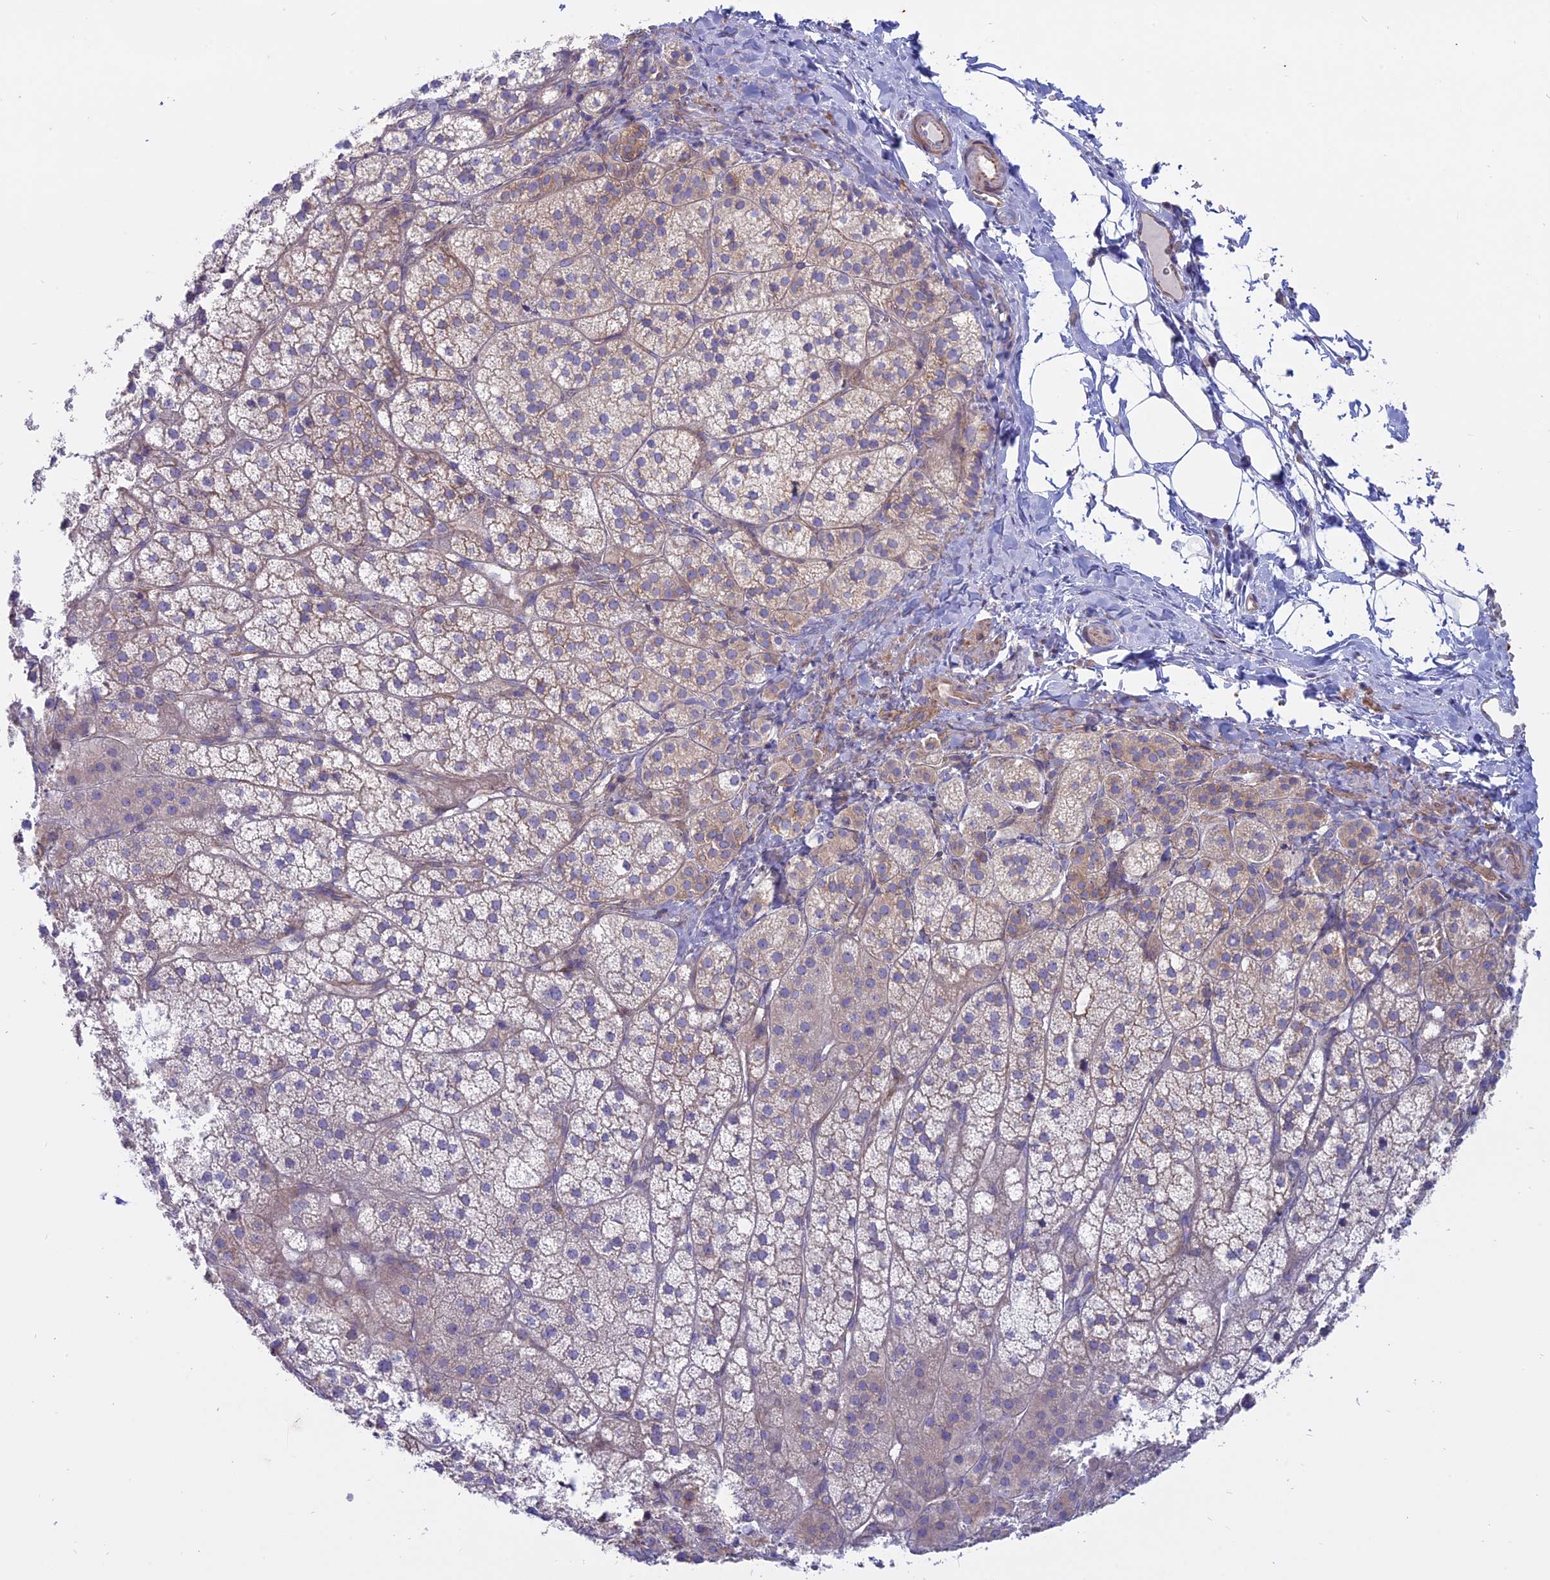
{"staining": {"intensity": "weak", "quantity": "<25%", "location": "cytoplasmic/membranous"}, "tissue": "adrenal gland", "cell_type": "Glandular cells", "image_type": "normal", "snomed": [{"axis": "morphology", "description": "Normal tissue, NOS"}, {"axis": "topography", "description": "Adrenal gland"}], "caption": "A photomicrograph of human adrenal gland is negative for staining in glandular cells. (DAB IHC with hematoxylin counter stain).", "gene": "MYO5B", "patient": {"sex": "female", "age": 44}}